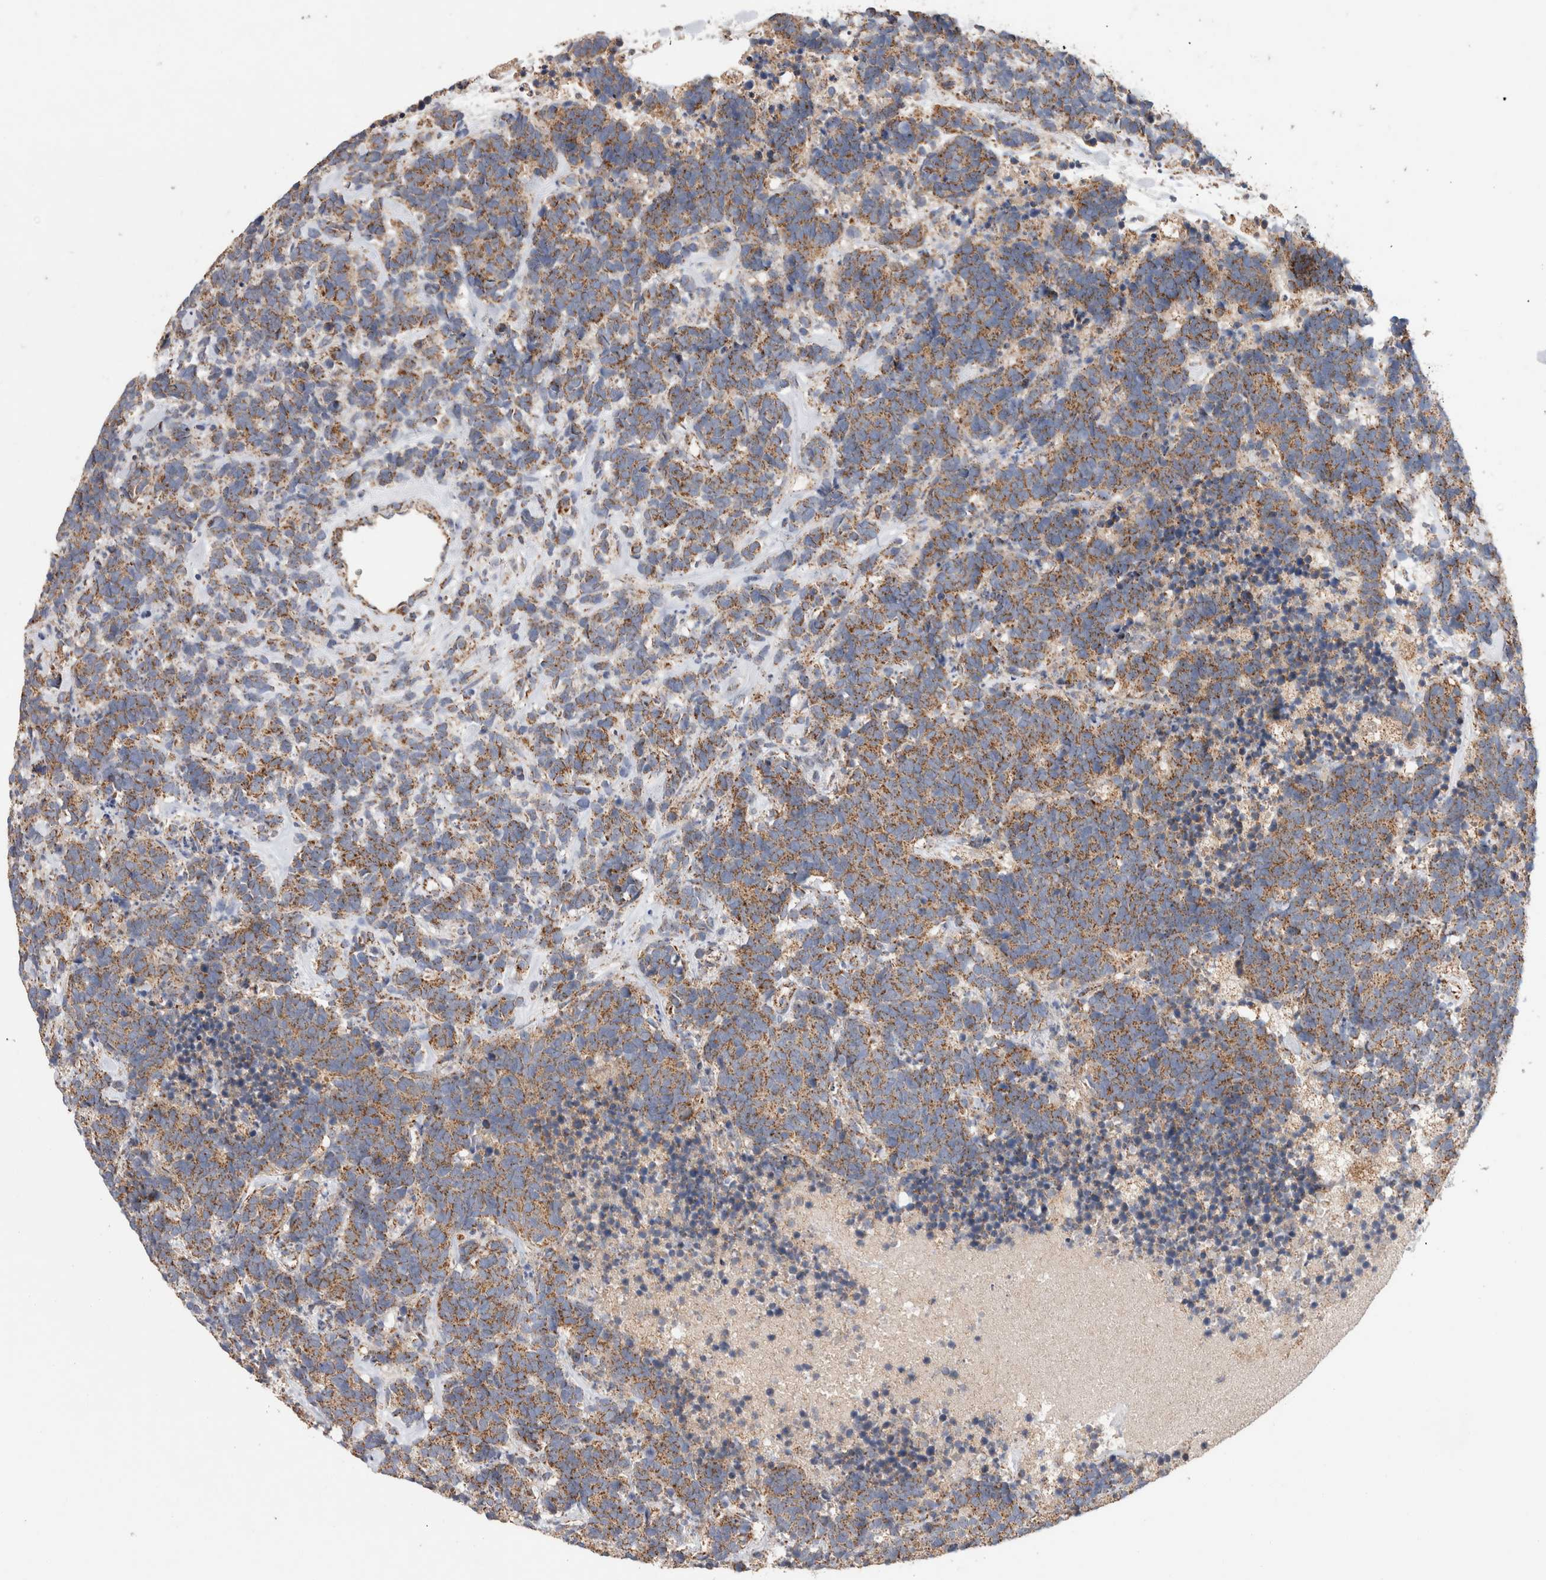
{"staining": {"intensity": "moderate", "quantity": ">75%", "location": "cytoplasmic/membranous"}, "tissue": "carcinoid", "cell_type": "Tumor cells", "image_type": "cancer", "snomed": [{"axis": "morphology", "description": "Carcinoma, NOS"}, {"axis": "morphology", "description": "Carcinoid, malignant, NOS"}, {"axis": "topography", "description": "Urinary bladder"}], "caption": "Moderate cytoplasmic/membranous positivity is appreciated in about >75% of tumor cells in carcinoma. (Brightfield microscopy of DAB IHC at high magnification).", "gene": "IARS2", "patient": {"sex": "male", "age": 57}}